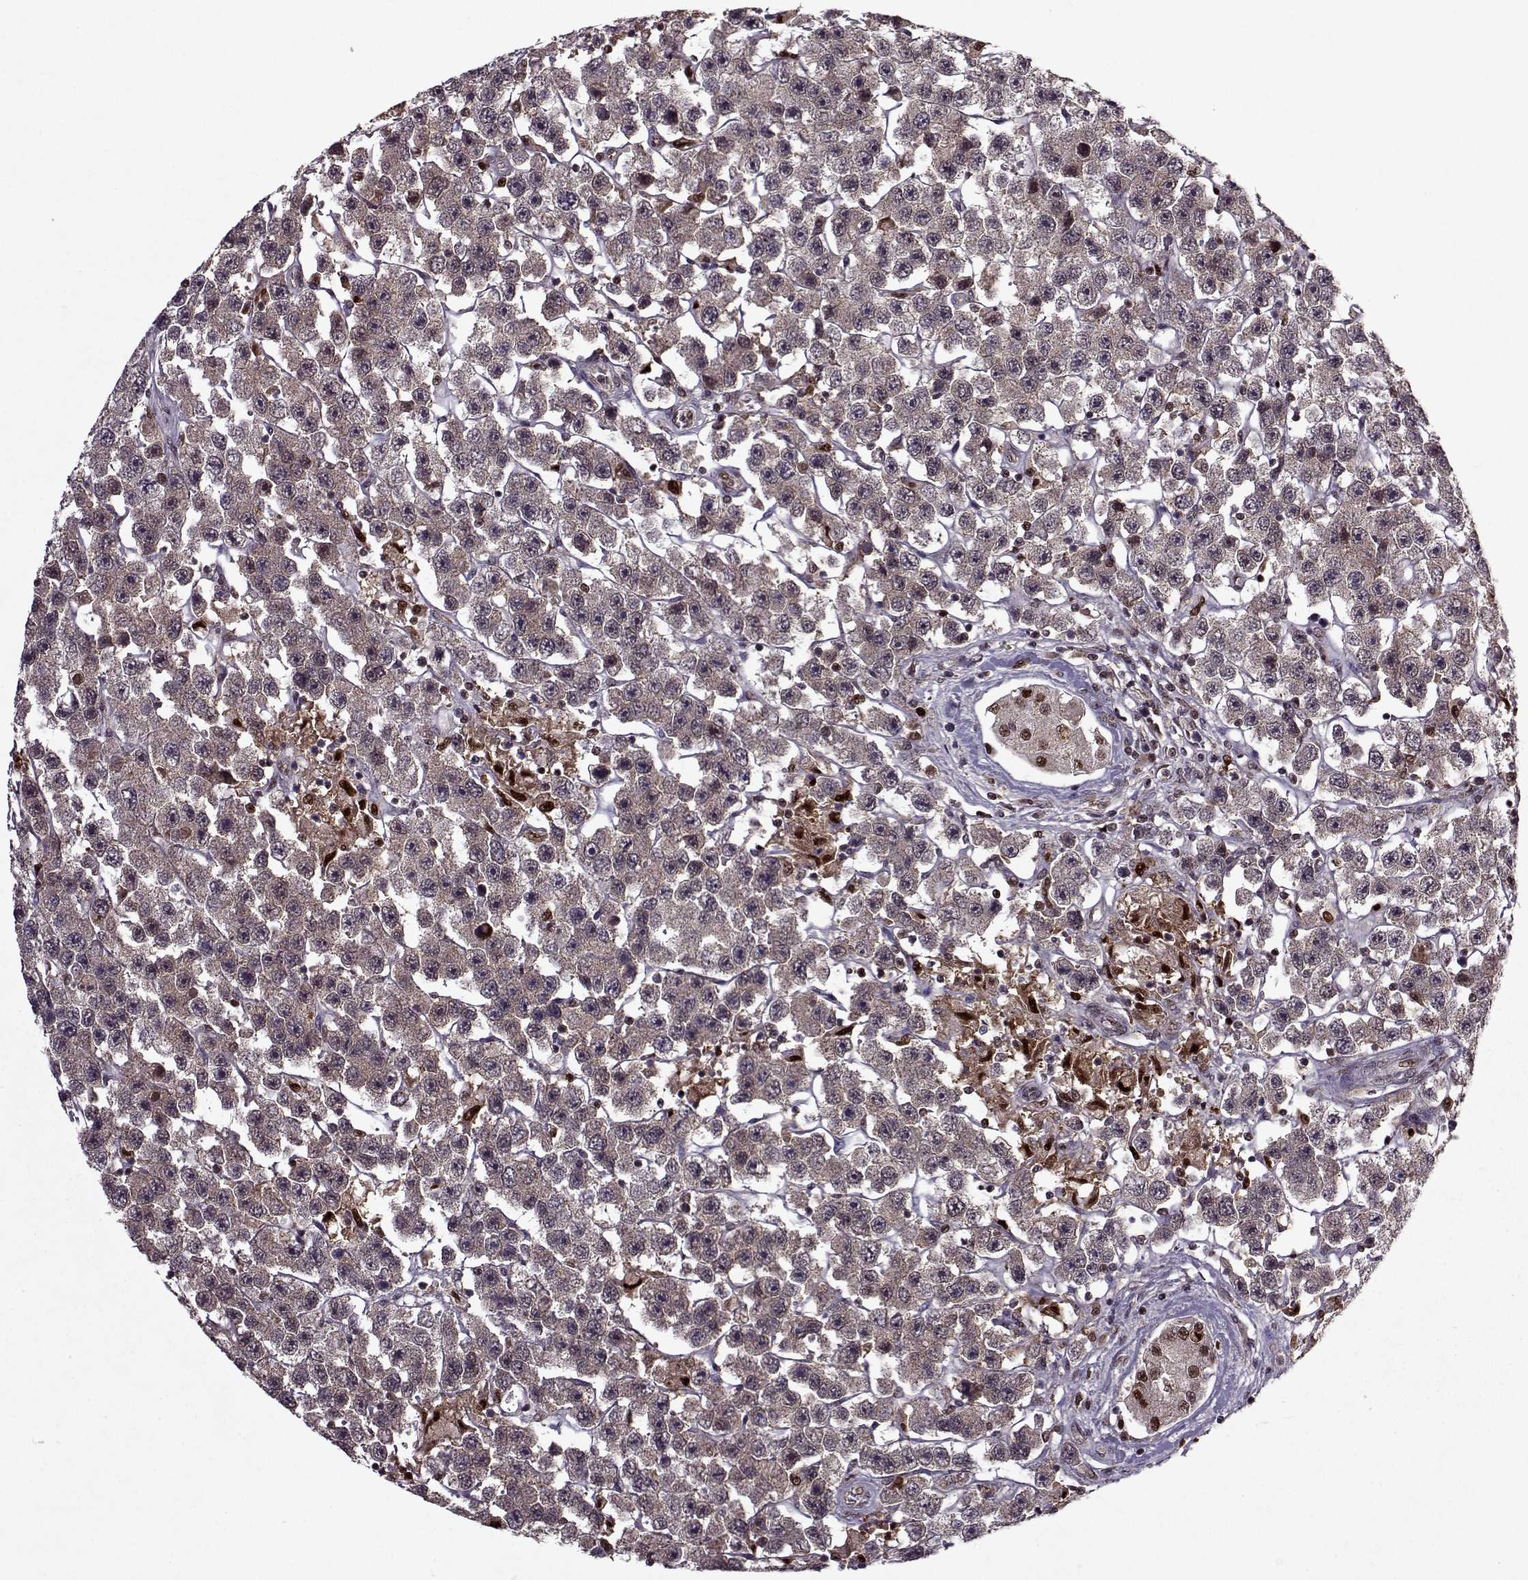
{"staining": {"intensity": "weak", "quantity": "25%-75%", "location": "cytoplasmic/membranous"}, "tissue": "testis cancer", "cell_type": "Tumor cells", "image_type": "cancer", "snomed": [{"axis": "morphology", "description": "Seminoma, NOS"}, {"axis": "topography", "description": "Testis"}], "caption": "A micrograph of human seminoma (testis) stained for a protein demonstrates weak cytoplasmic/membranous brown staining in tumor cells. (Stains: DAB in brown, nuclei in blue, Microscopy: brightfield microscopy at high magnification).", "gene": "PSMA7", "patient": {"sex": "male", "age": 45}}